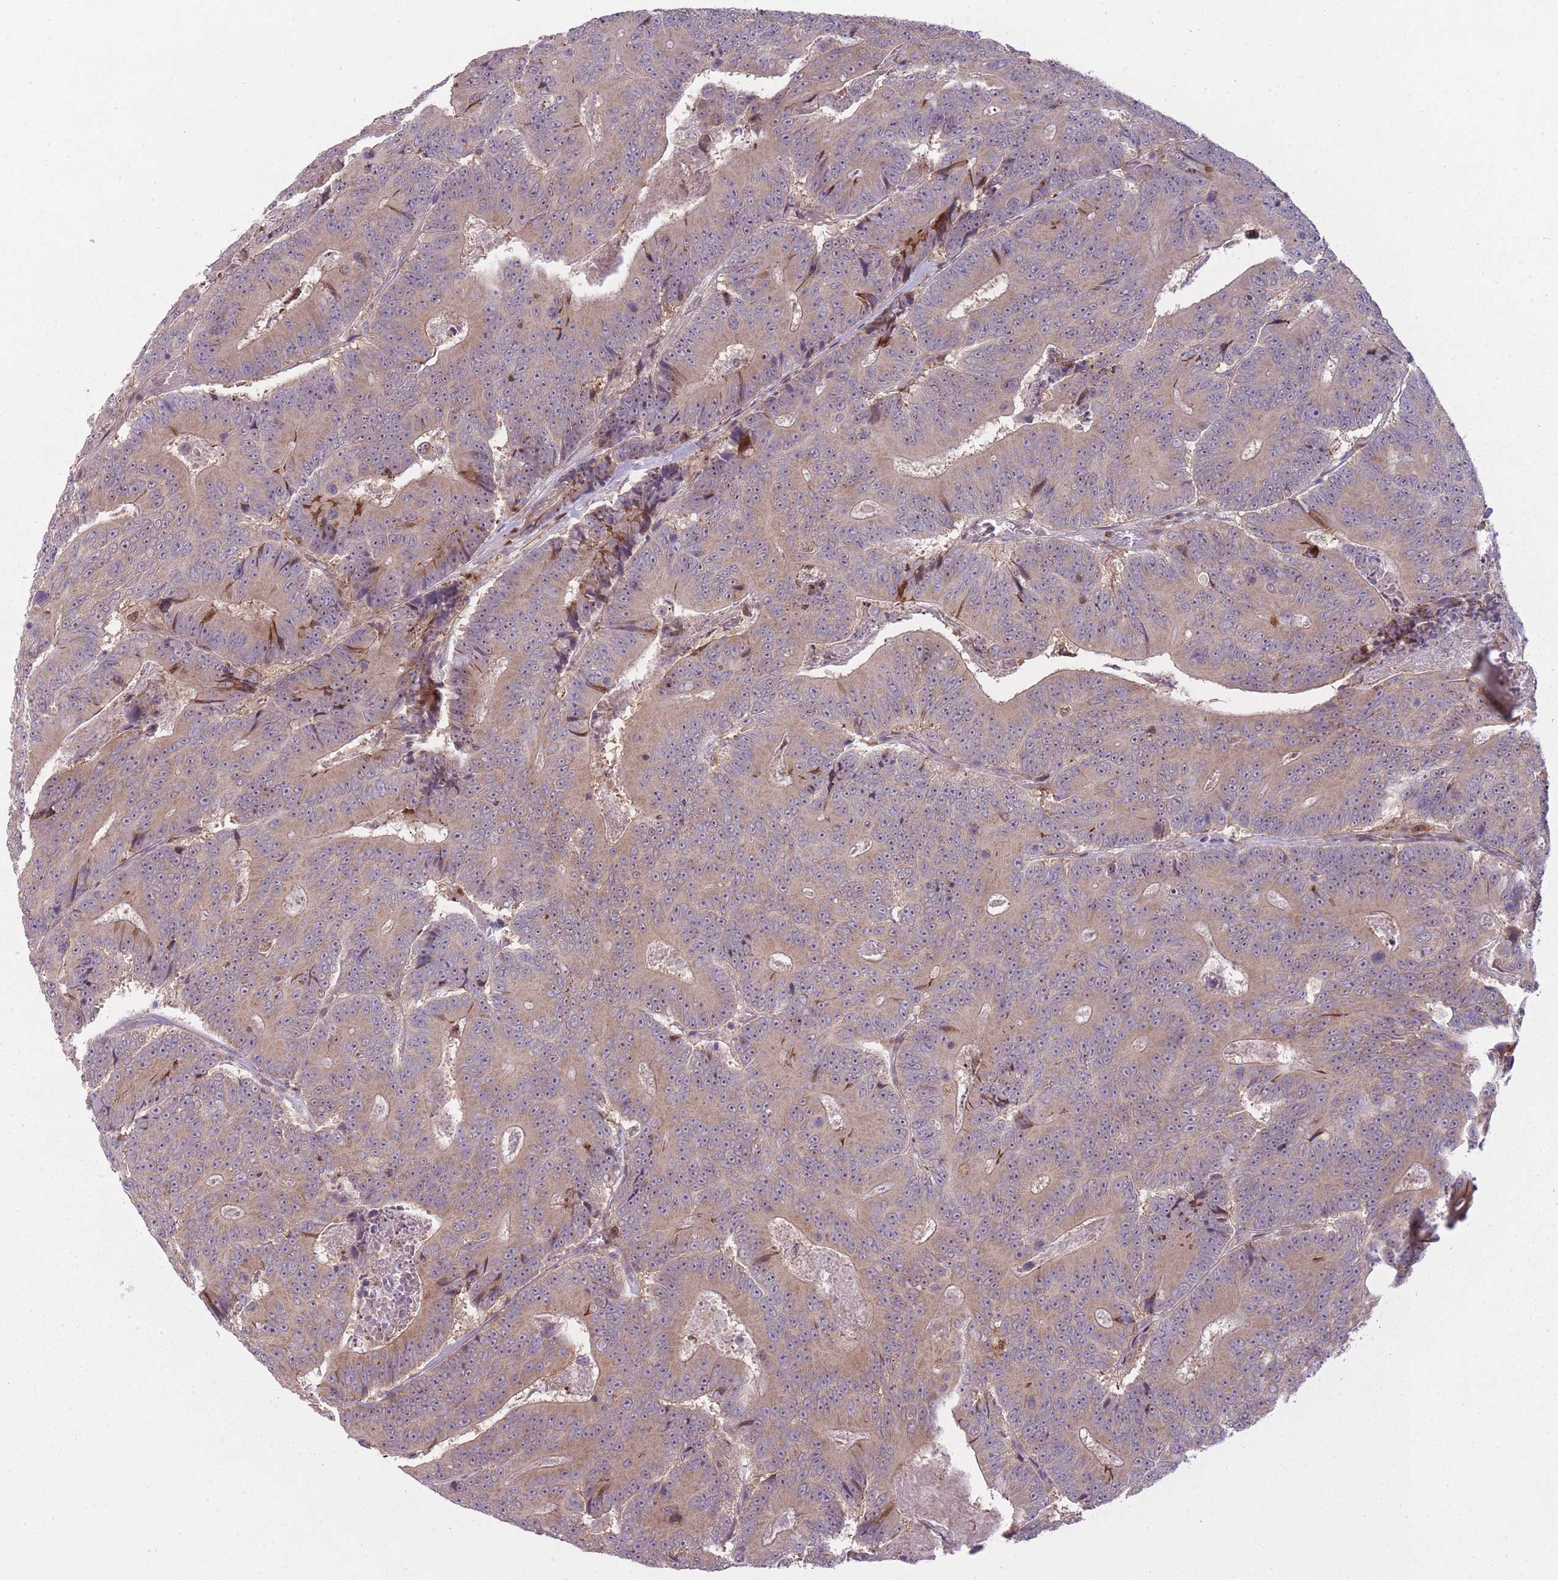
{"staining": {"intensity": "weak", "quantity": ">75%", "location": "cytoplasmic/membranous"}, "tissue": "colorectal cancer", "cell_type": "Tumor cells", "image_type": "cancer", "snomed": [{"axis": "morphology", "description": "Adenocarcinoma, NOS"}, {"axis": "topography", "description": "Colon"}], "caption": "This is an image of immunohistochemistry (IHC) staining of colorectal cancer, which shows weak staining in the cytoplasmic/membranous of tumor cells.", "gene": "LGALS9", "patient": {"sex": "male", "age": 83}}